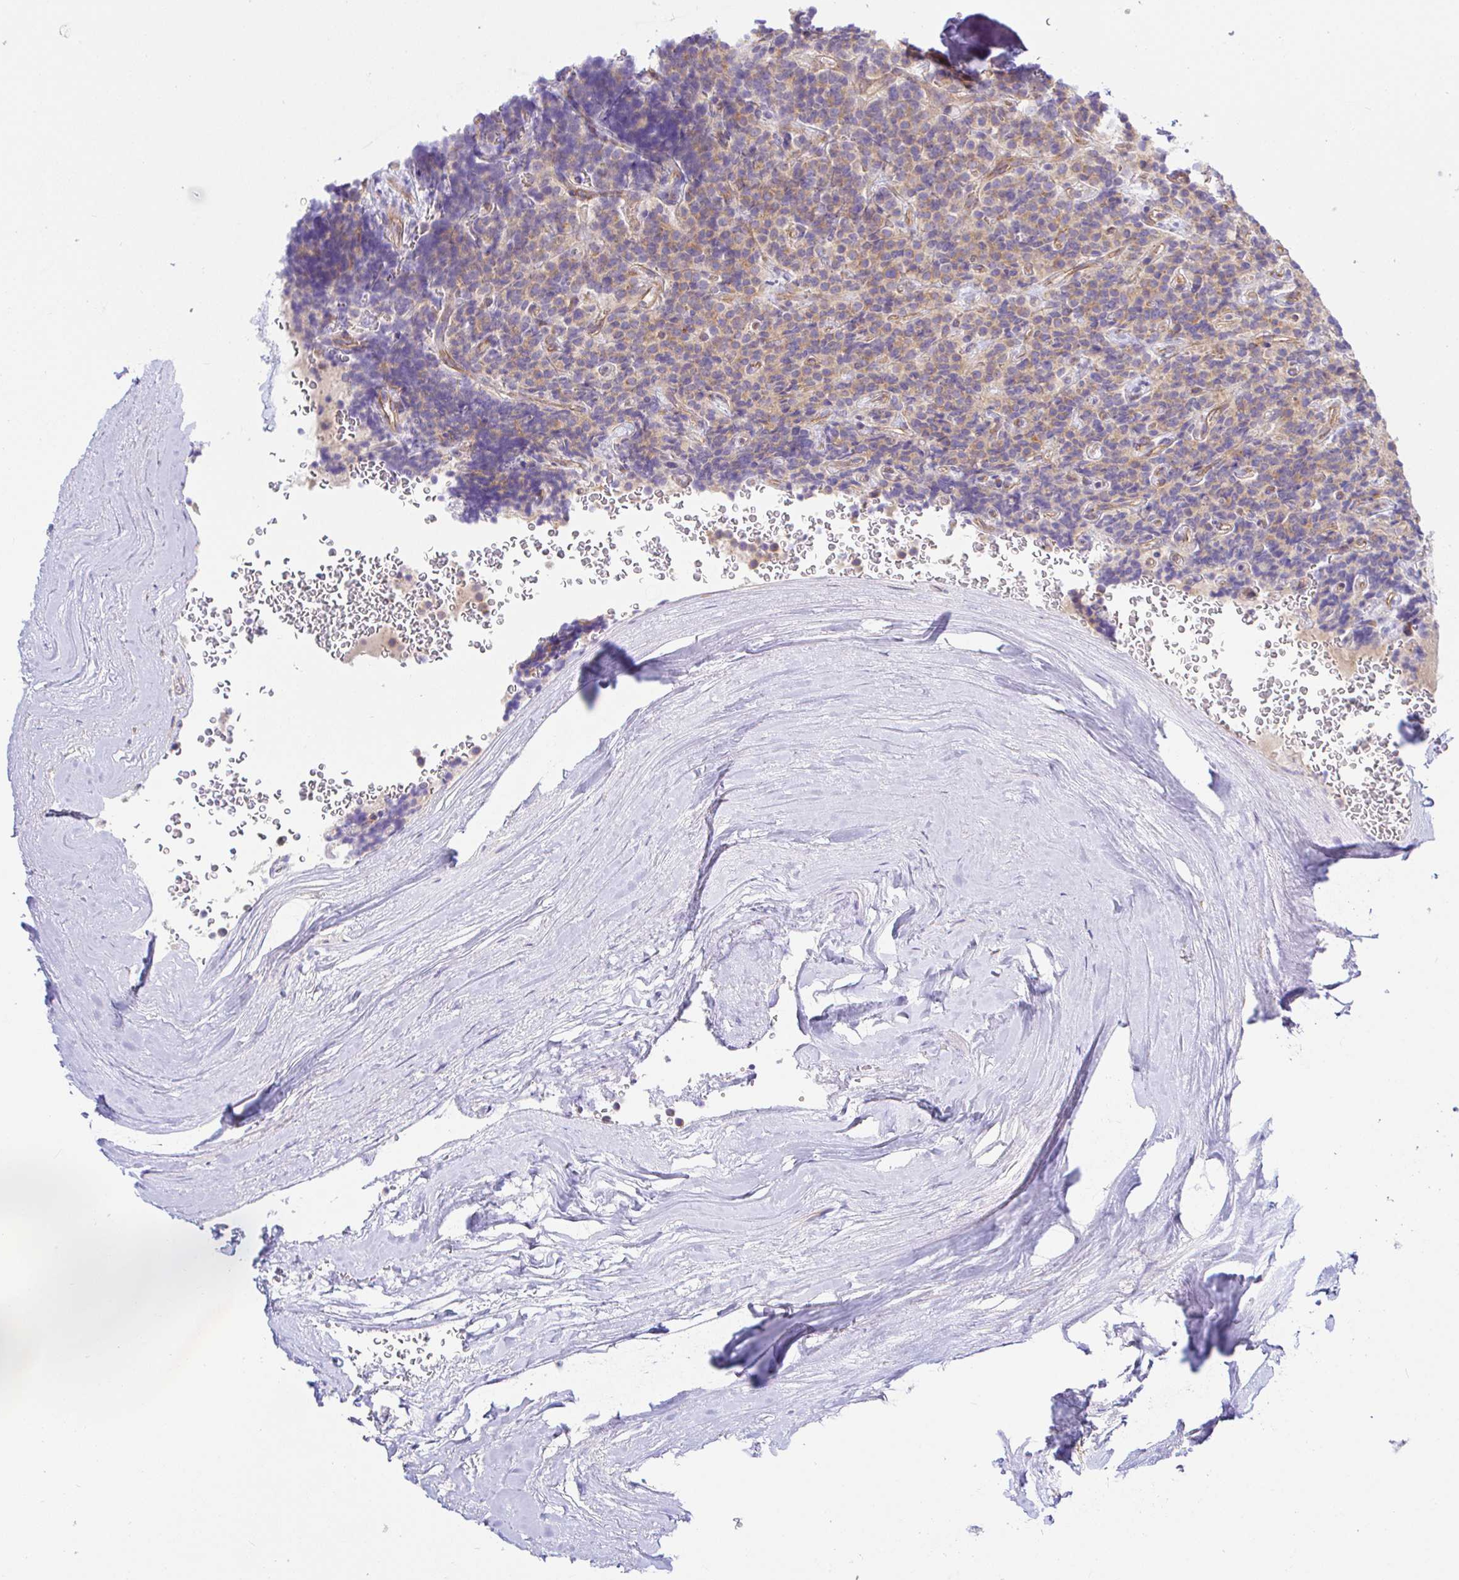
{"staining": {"intensity": "weak", "quantity": ">75%", "location": "cytoplasmic/membranous"}, "tissue": "carcinoid", "cell_type": "Tumor cells", "image_type": "cancer", "snomed": [{"axis": "morphology", "description": "Carcinoid, malignant, NOS"}, {"axis": "topography", "description": "Pancreas"}], "caption": "Weak cytoplasmic/membranous protein expression is present in about >75% of tumor cells in carcinoid (malignant).", "gene": "ARL4D", "patient": {"sex": "male", "age": 36}}